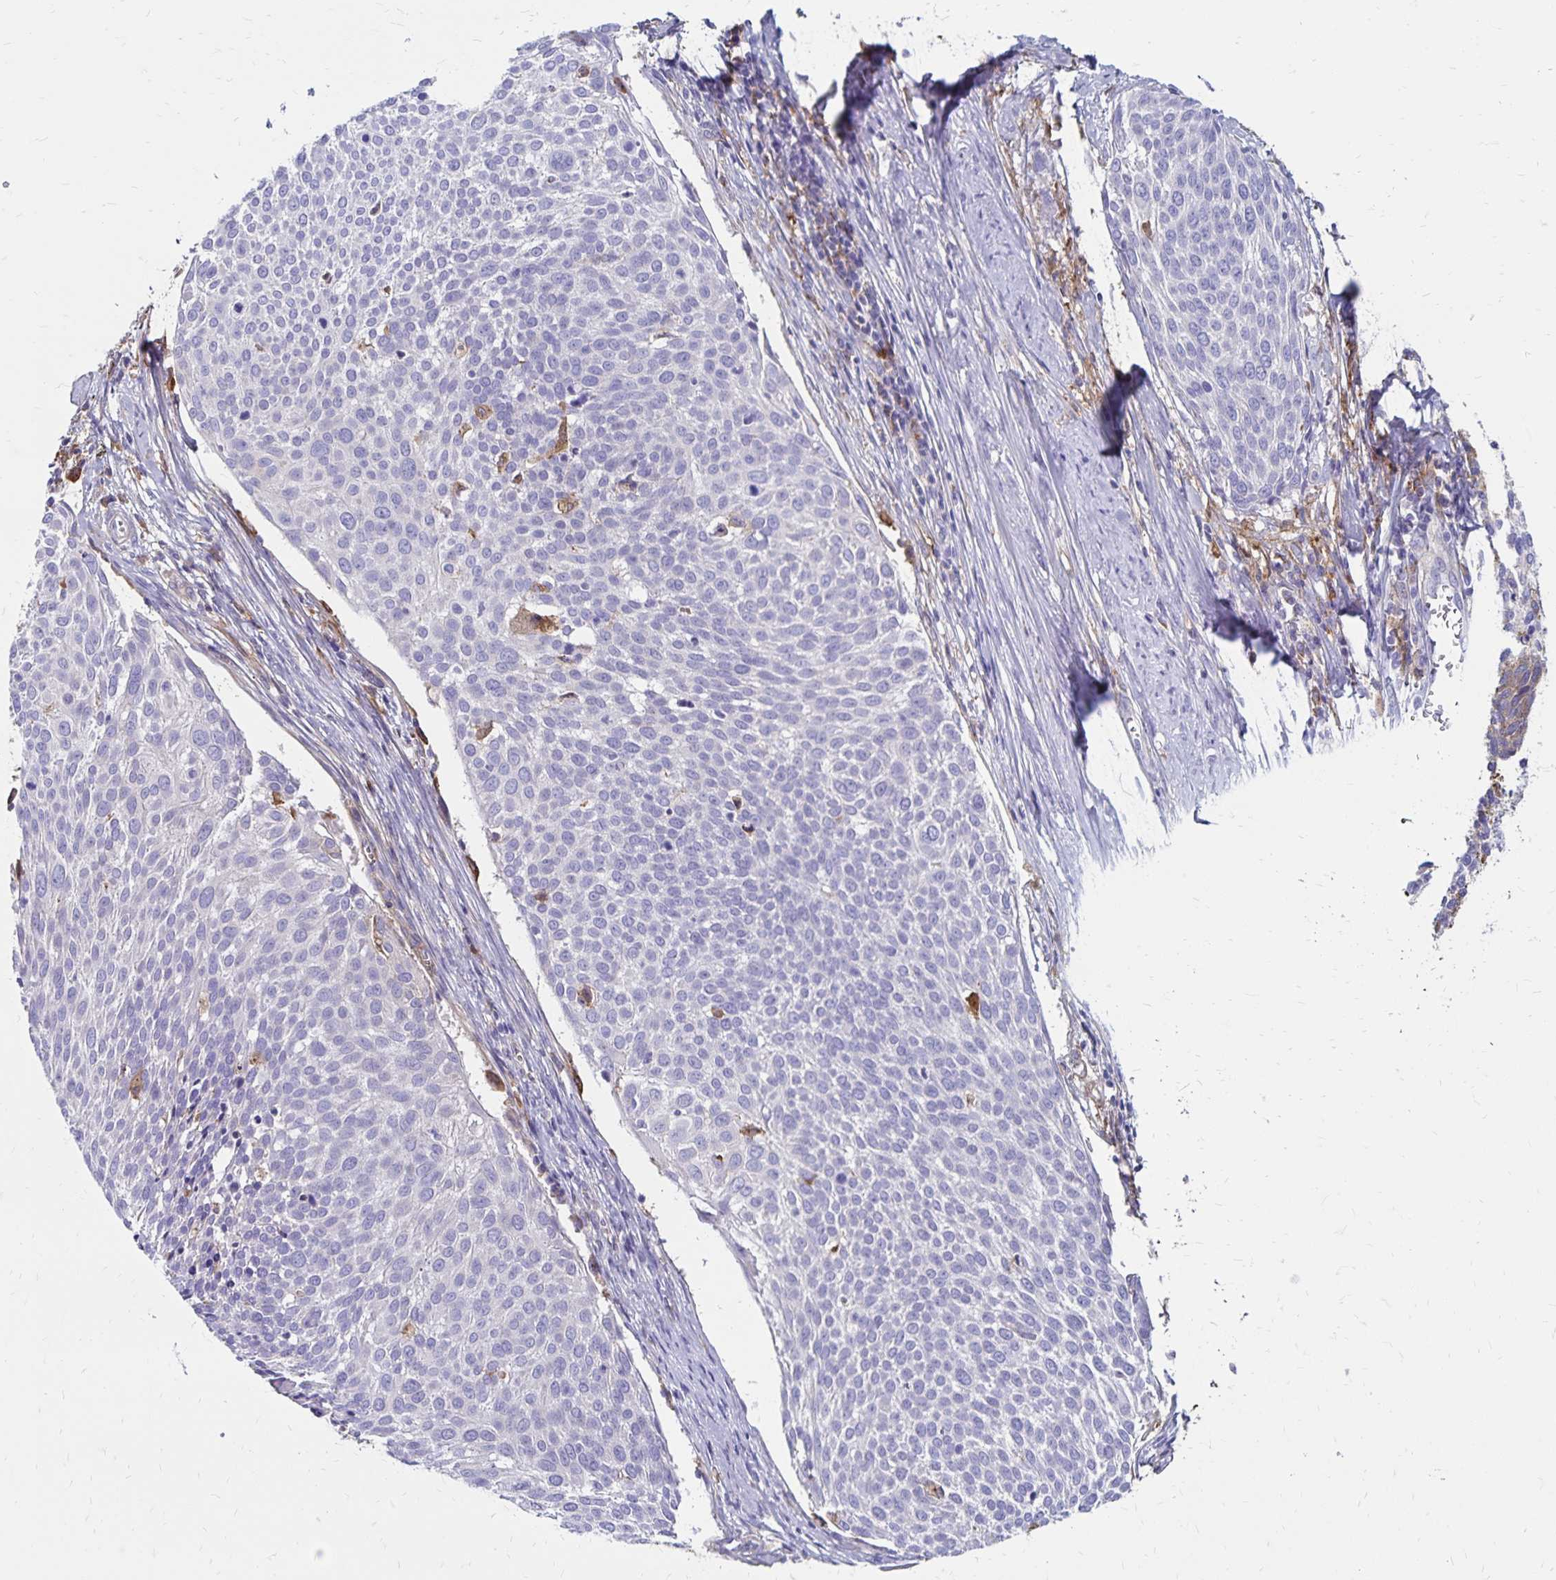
{"staining": {"intensity": "moderate", "quantity": "<25%", "location": "cytoplasmic/membranous"}, "tissue": "cervical cancer", "cell_type": "Tumor cells", "image_type": "cancer", "snomed": [{"axis": "morphology", "description": "Squamous cell carcinoma, NOS"}, {"axis": "topography", "description": "Cervix"}], "caption": "Squamous cell carcinoma (cervical) was stained to show a protein in brown. There is low levels of moderate cytoplasmic/membranous expression in about <25% of tumor cells.", "gene": "TNS3", "patient": {"sex": "female", "age": 39}}